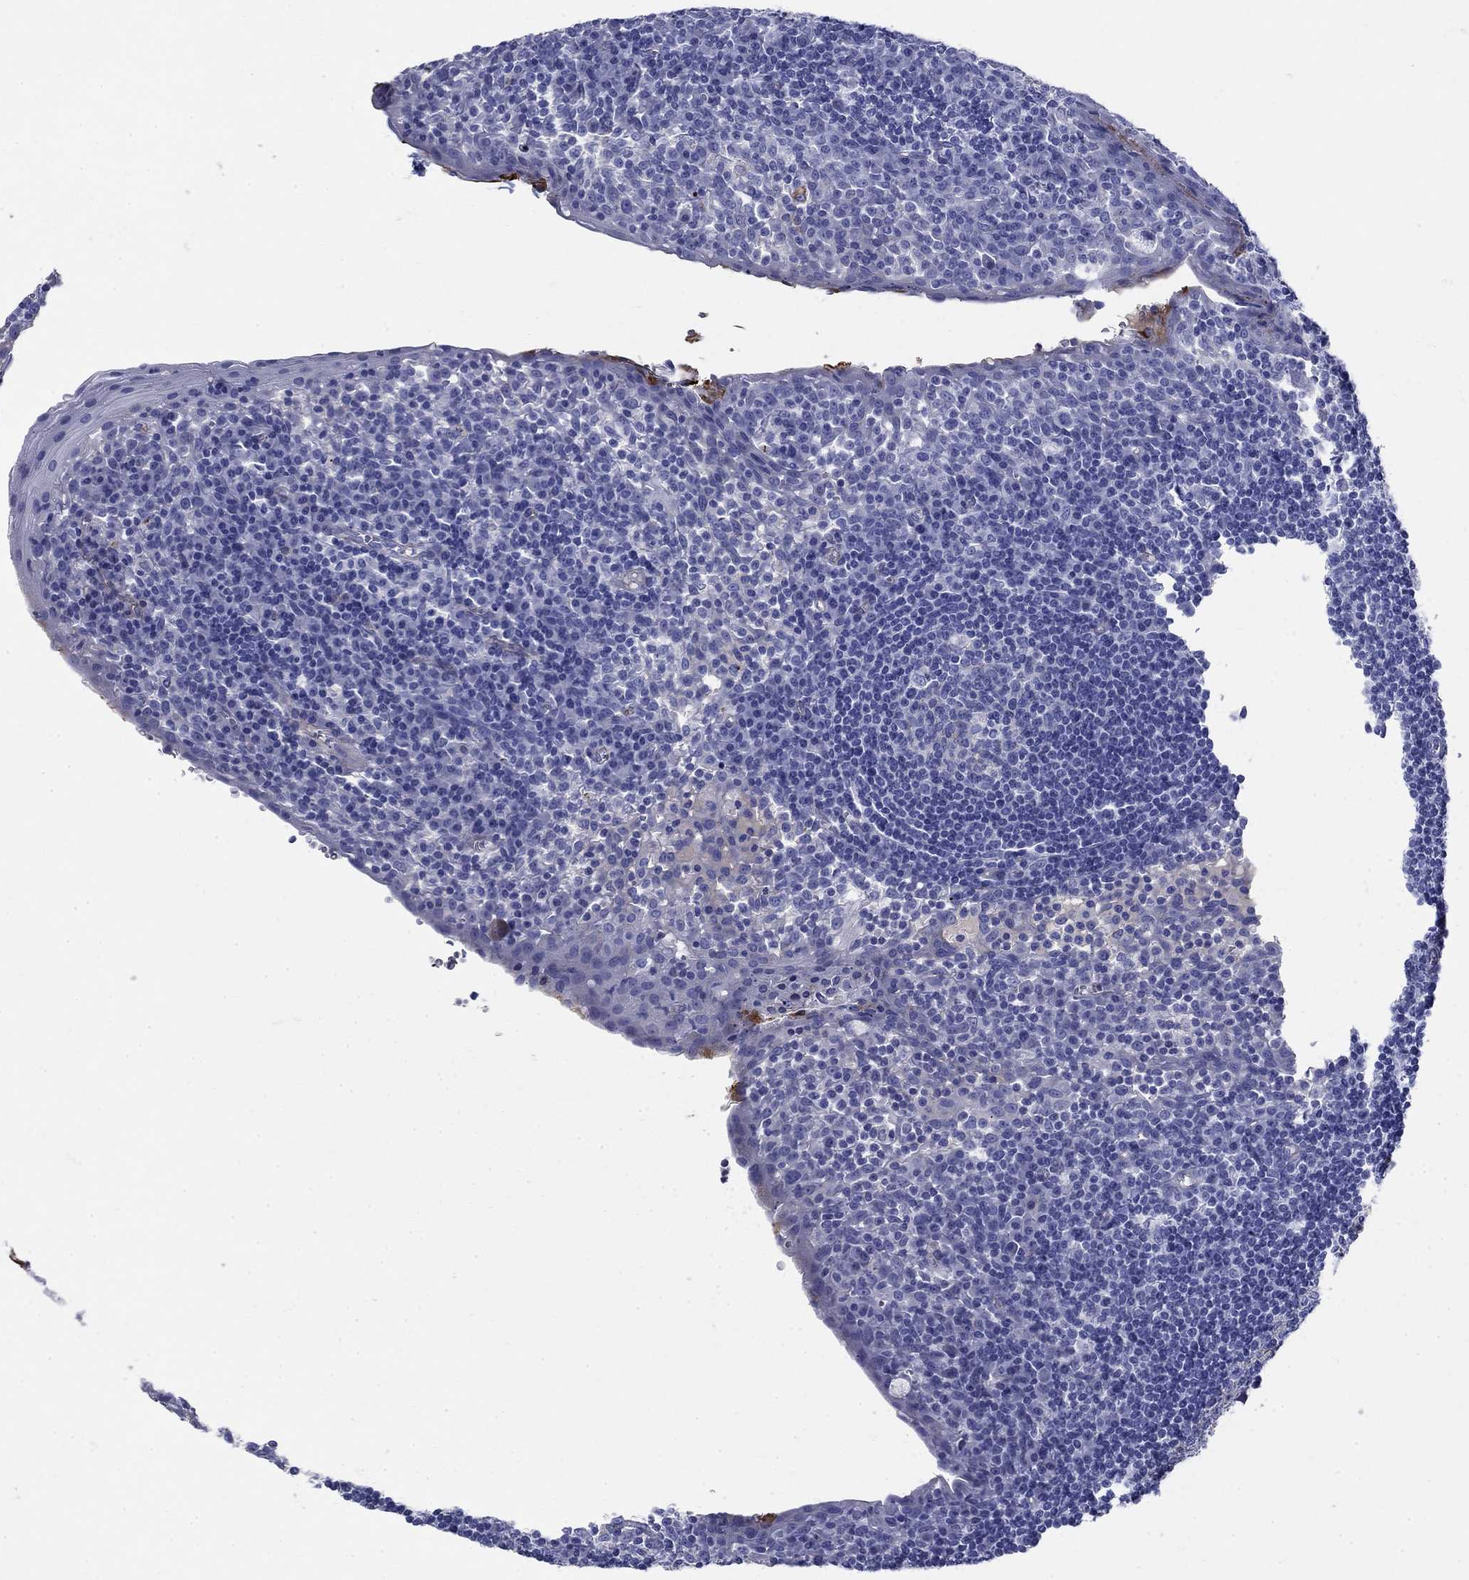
{"staining": {"intensity": "negative", "quantity": "none", "location": "none"}, "tissue": "tonsil", "cell_type": "Germinal center cells", "image_type": "normal", "snomed": [{"axis": "morphology", "description": "Normal tissue, NOS"}, {"axis": "topography", "description": "Tonsil"}], "caption": "Germinal center cells are negative for brown protein staining in normal tonsil. The staining is performed using DAB brown chromogen with nuclei counter-stained in using hematoxylin.", "gene": "VTN", "patient": {"sex": "female", "age": 13}}